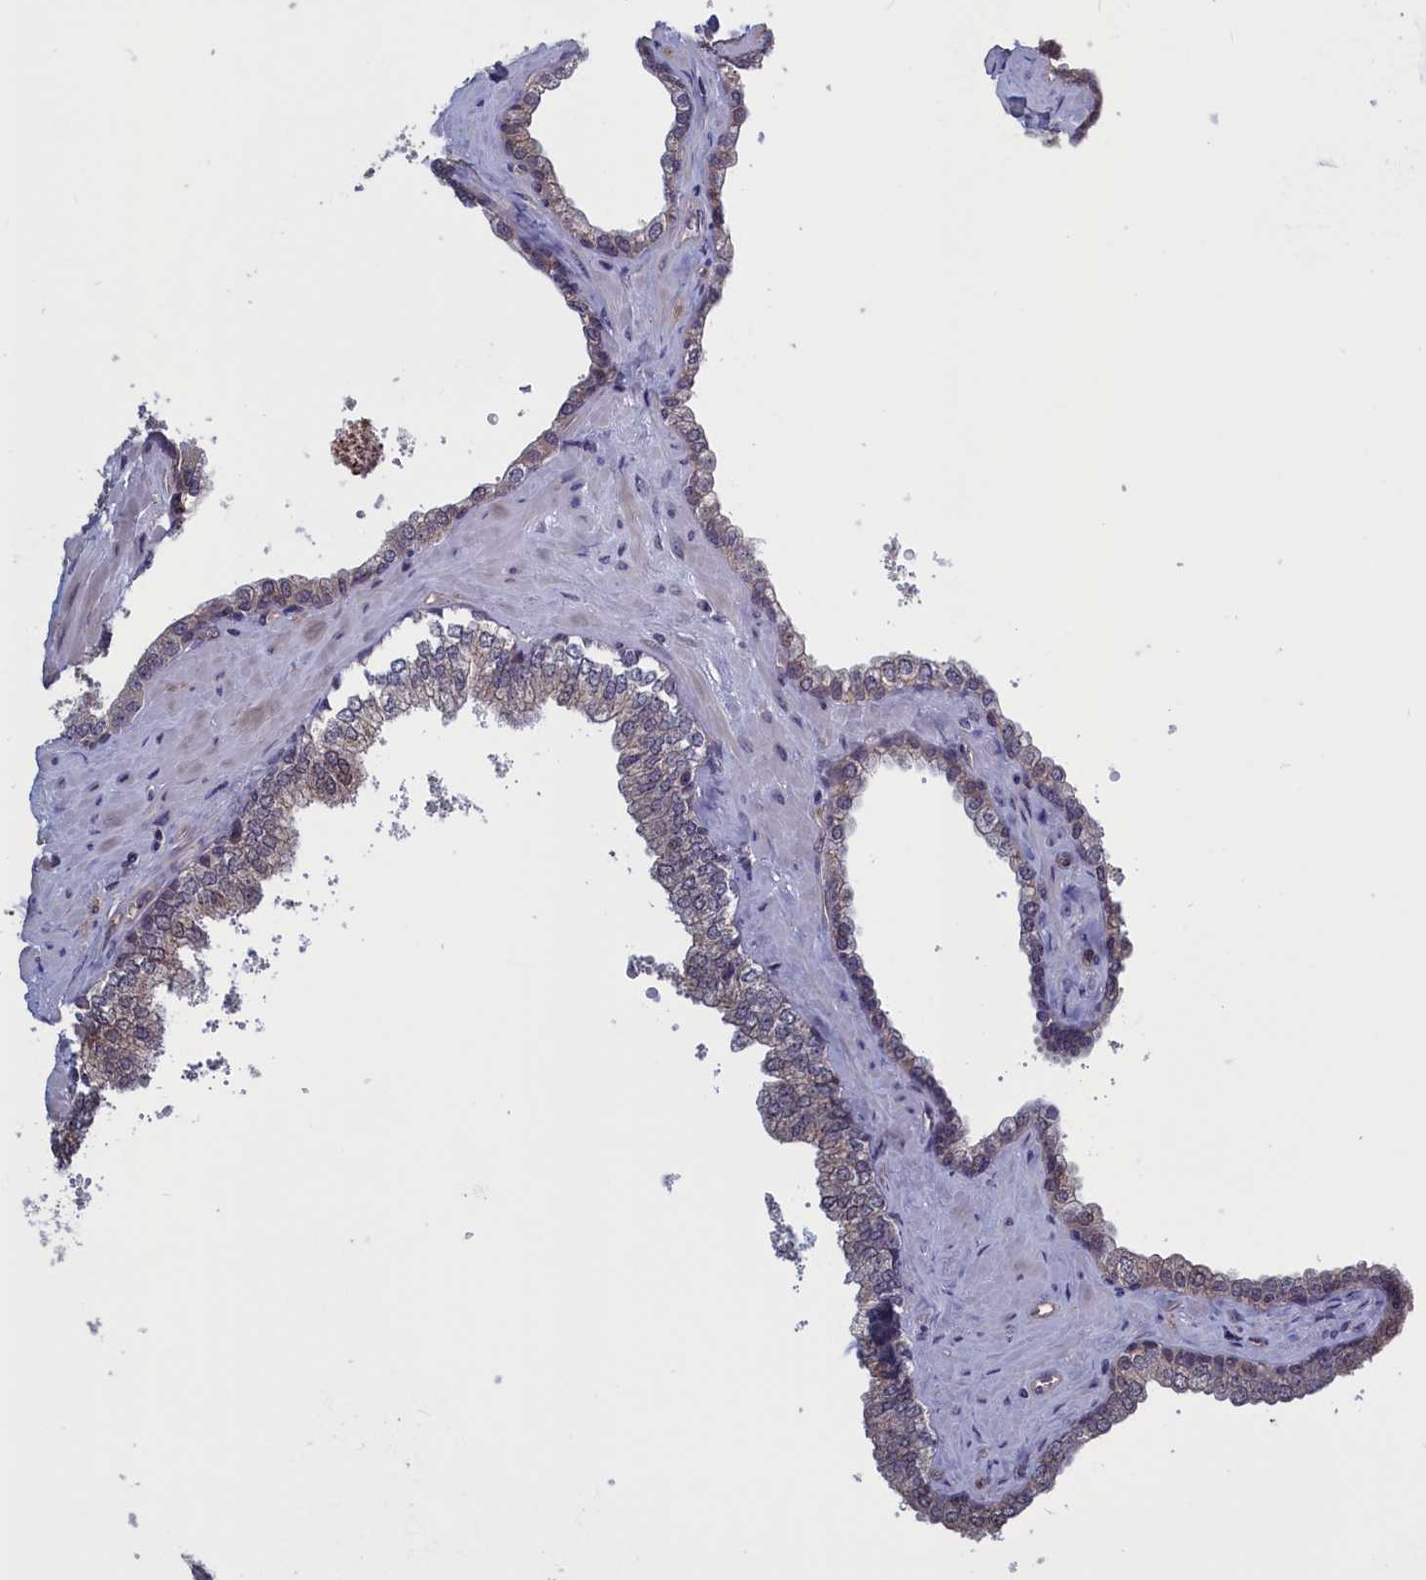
{"staining": {"intensity": "weak", "quantity": "<25%", "location": "cytoplasmic/membranous"}, "tissue": "prostate", "cell_type": "Glandular cells", "image_type": "normal", "snomed": [{"axis": "morphology", "description": "Normal tissue, NOS"}, {"axis": "topography", "description": "Prostate"}], "caption": "High power microscopy micrograph of an immunohistochemistry (IHC) image of unremarkable prostate, revealing no significant staining in glandular cells. (Stains: DAB (3,3'-diaminobenzidine) immunohistochemistry (IHC) with hematoxylin counter stain, Microscopy: brightfield microscopy at high magnification).", "gene": "PLP2", "patient": {"sex": "male", "age": 60}}